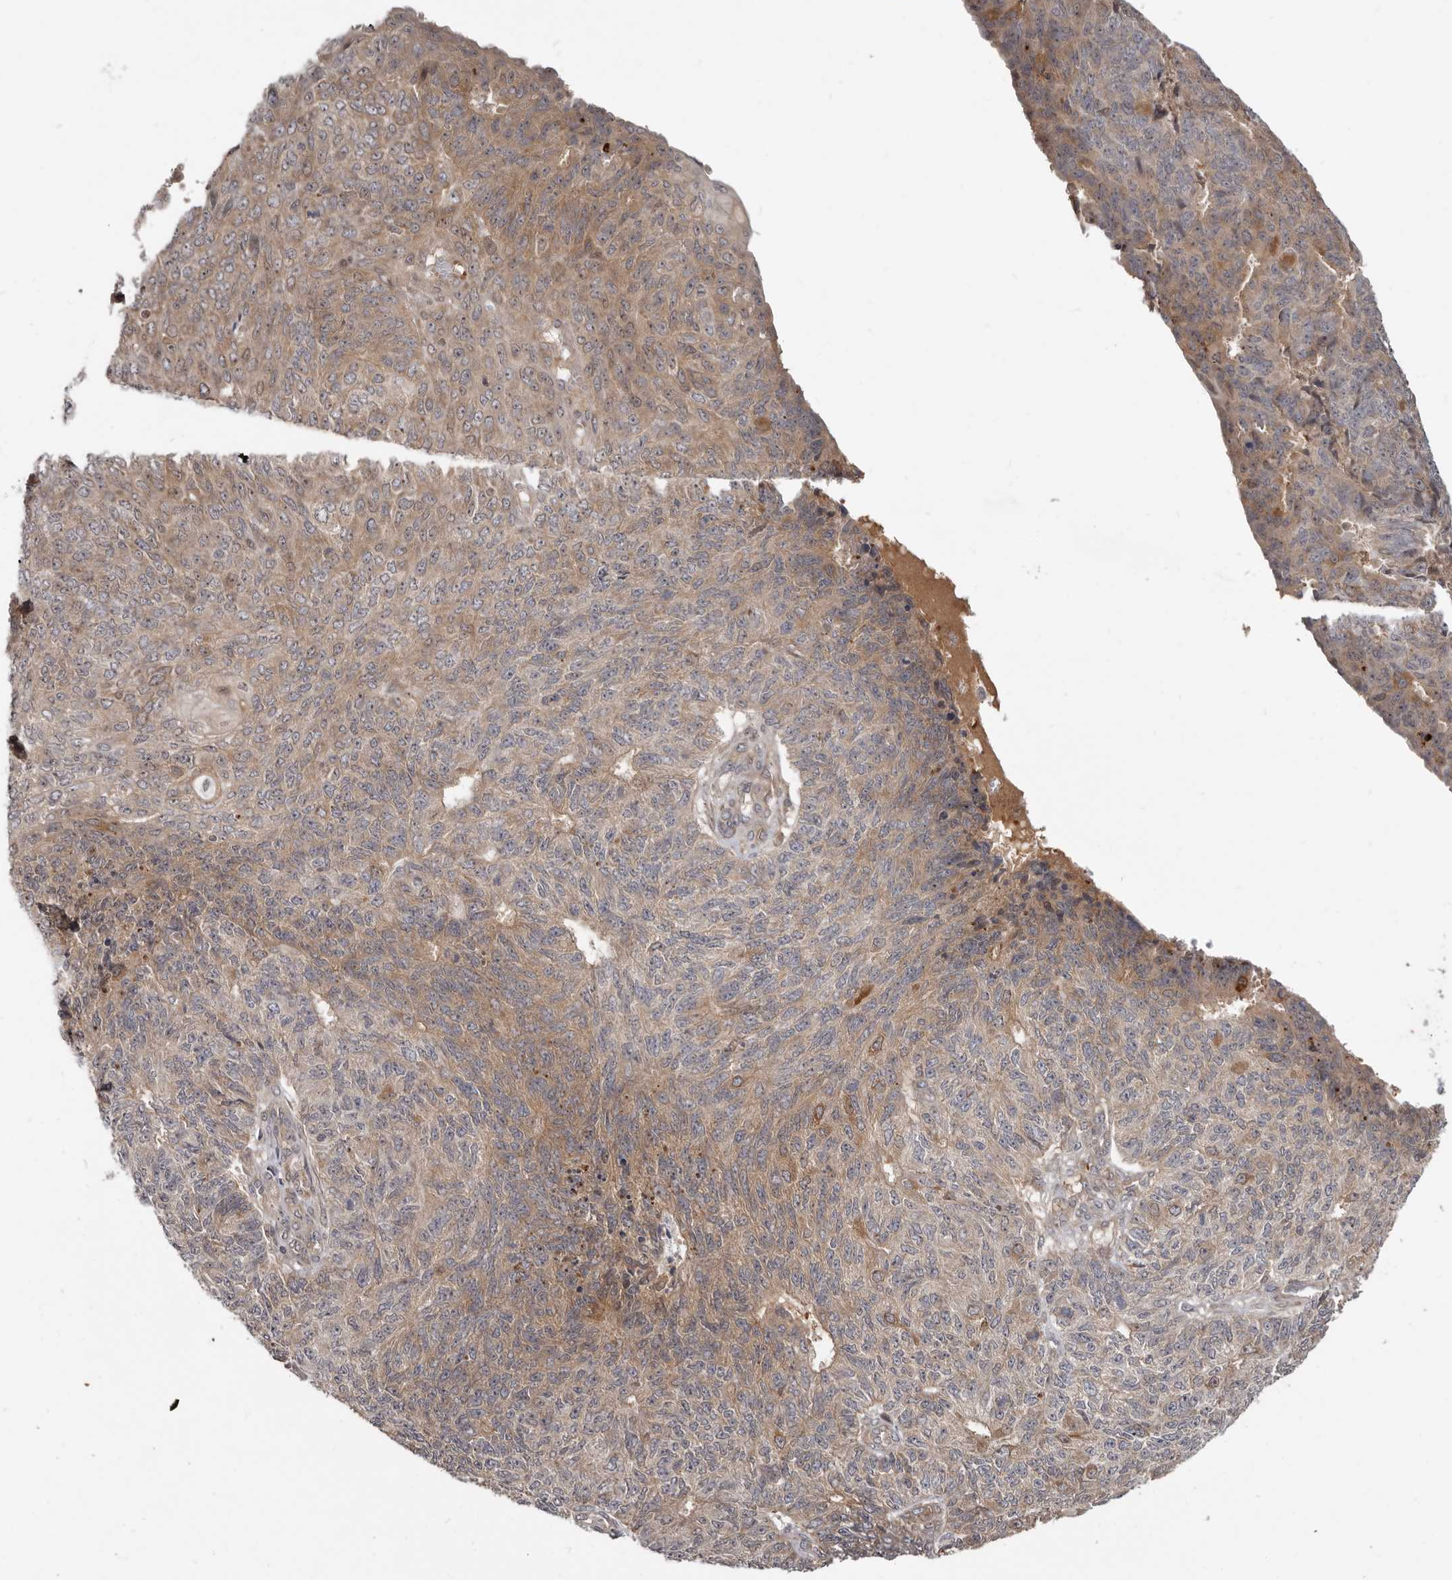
{"staining": {"intensity": "weak", "quantity": "25%-75%", "location": "cytoplasmic/membranous"}, "tissue": "endometrial cancer", "cell_type": "Tumor cells", "image_type": "cancer", "snomed": [{"axis": "morphology", "description": "Adenocarcinoma, NOS"}, {"axis": "topography", "description": "Endometrium"}], "caption": "Immunohistochemistry of adenocarcinoma (endometrial) exhibits low levels of weak cytoplasmic/membranous staining in about 25%-75% of tumor cells.", "gene": "BAD", "patient": {"sex": "female", "age": 32}}